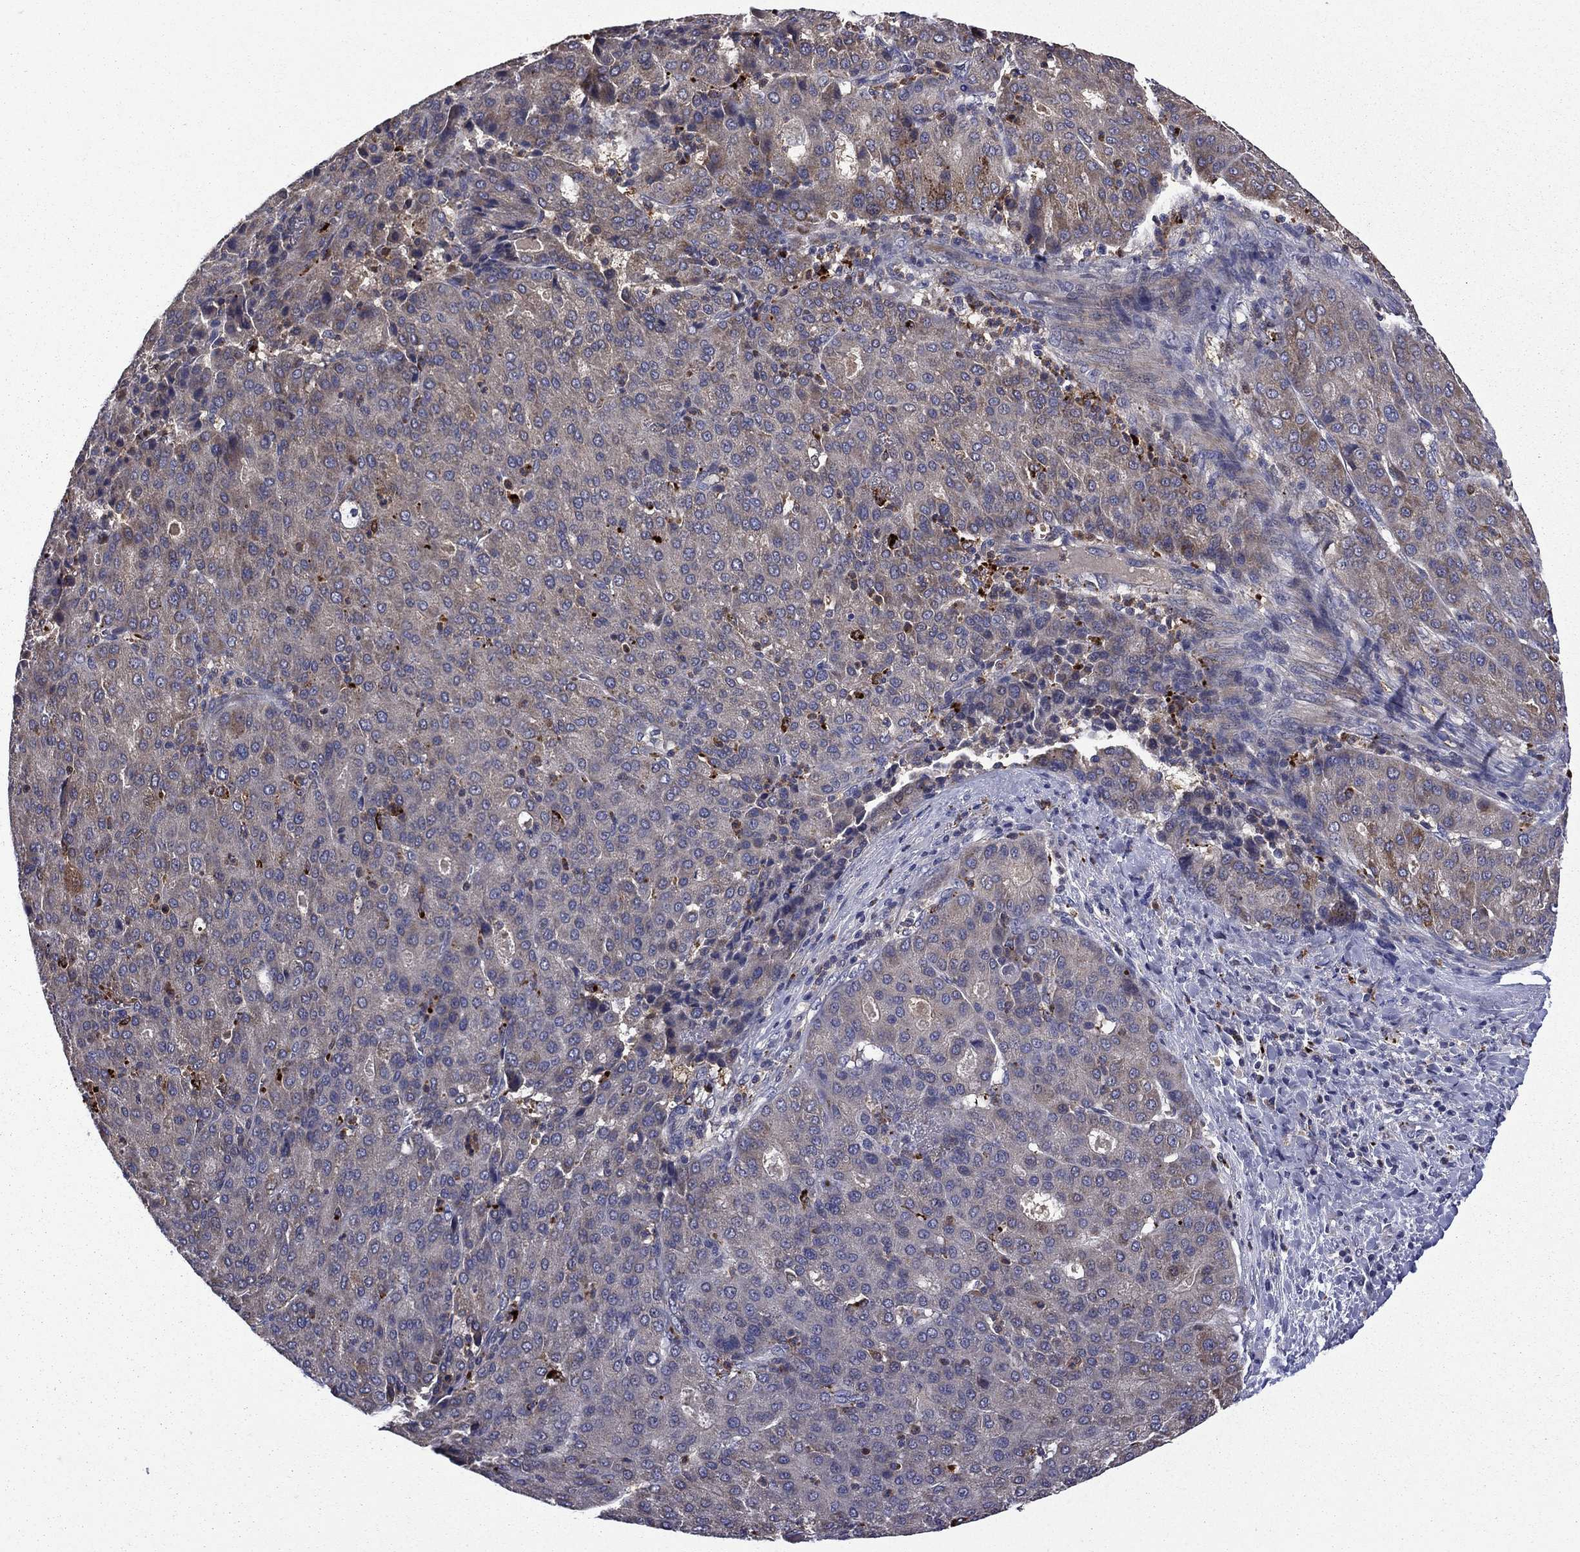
{"staining": {"intensity": "strong", "quantity": "25%-75%", "location": "cytoplasmic/membranous"}, "tissue": "liver cancer", "cell_type": "Tumor cells", "image_type": "cancer", "snomed": [{"axis": "morphology", "description": "Carcinoma, Hepatocellular, NOS"}, {"axis": "topography", "description": "Liver"}], "caption": "A micrograph showing strong cytoplasmic/membranous staining in approximately 25%-75% of tumor cells in hepatocellular carcinoma (liver), as visualized by brown immunohistochemical staining.", "gene": "CEACAM7", "patient": {"sex": "male", "age": 65}}